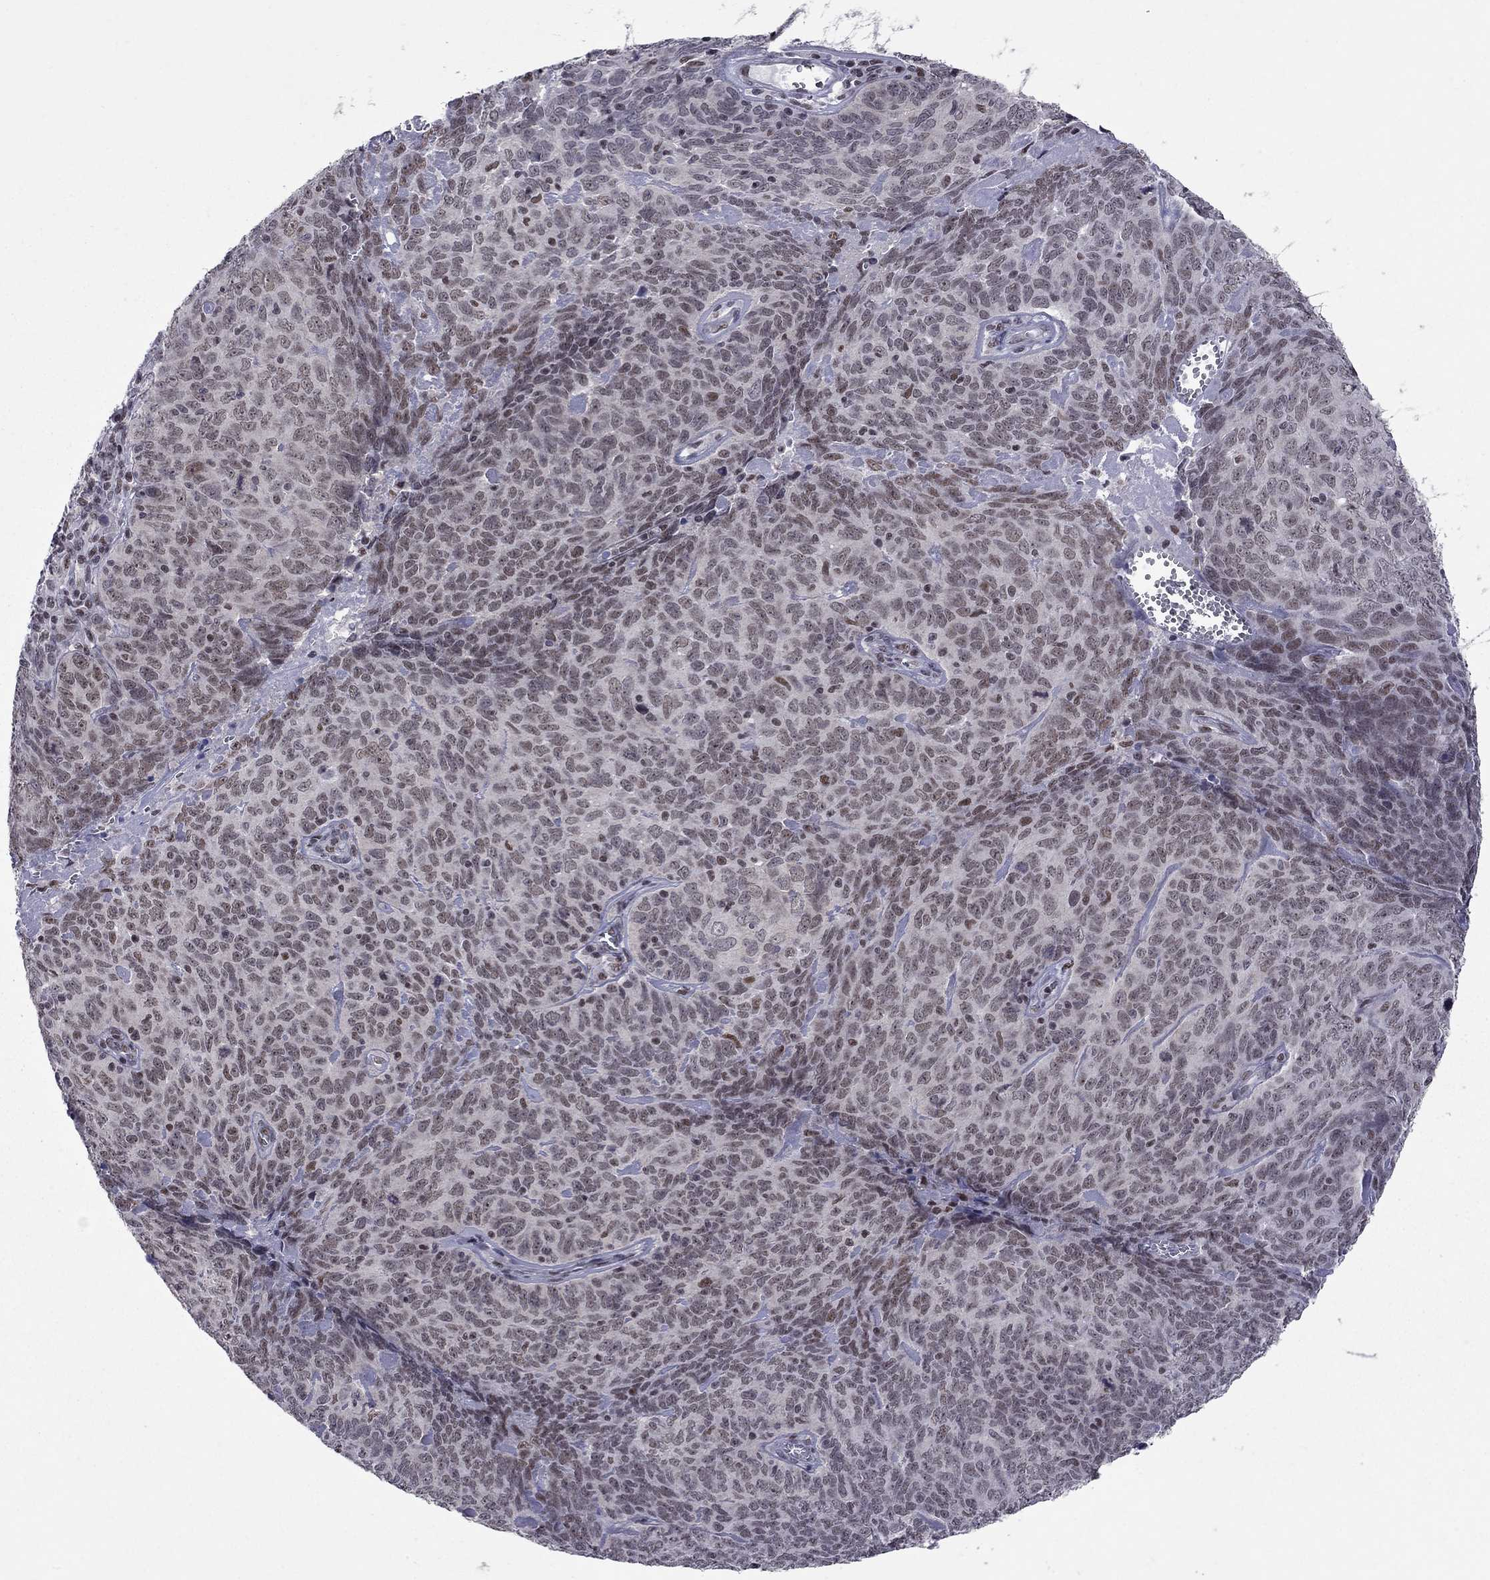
{"staining": {"intensity": "weak", "quantity": "25%-75%", "location": "nuclear"}, "tissue": "skin cancer", "cell_type": "Tumor cells", "image_type": "cancer", "snomed": [{"axis": "morphology", "description": "Squamous cell carcinoma, NOS"}, {"axis": "topography", "description": "Skin"}, {"axis": "topography", "description": "Anal"}], "caption": "A micrograph of human skin cancer stained for a protein demonstrates weak nuclear brown staining in tumor cells.", "gene": "TAF9", "patient": {"sex": "female", "age": 51}}